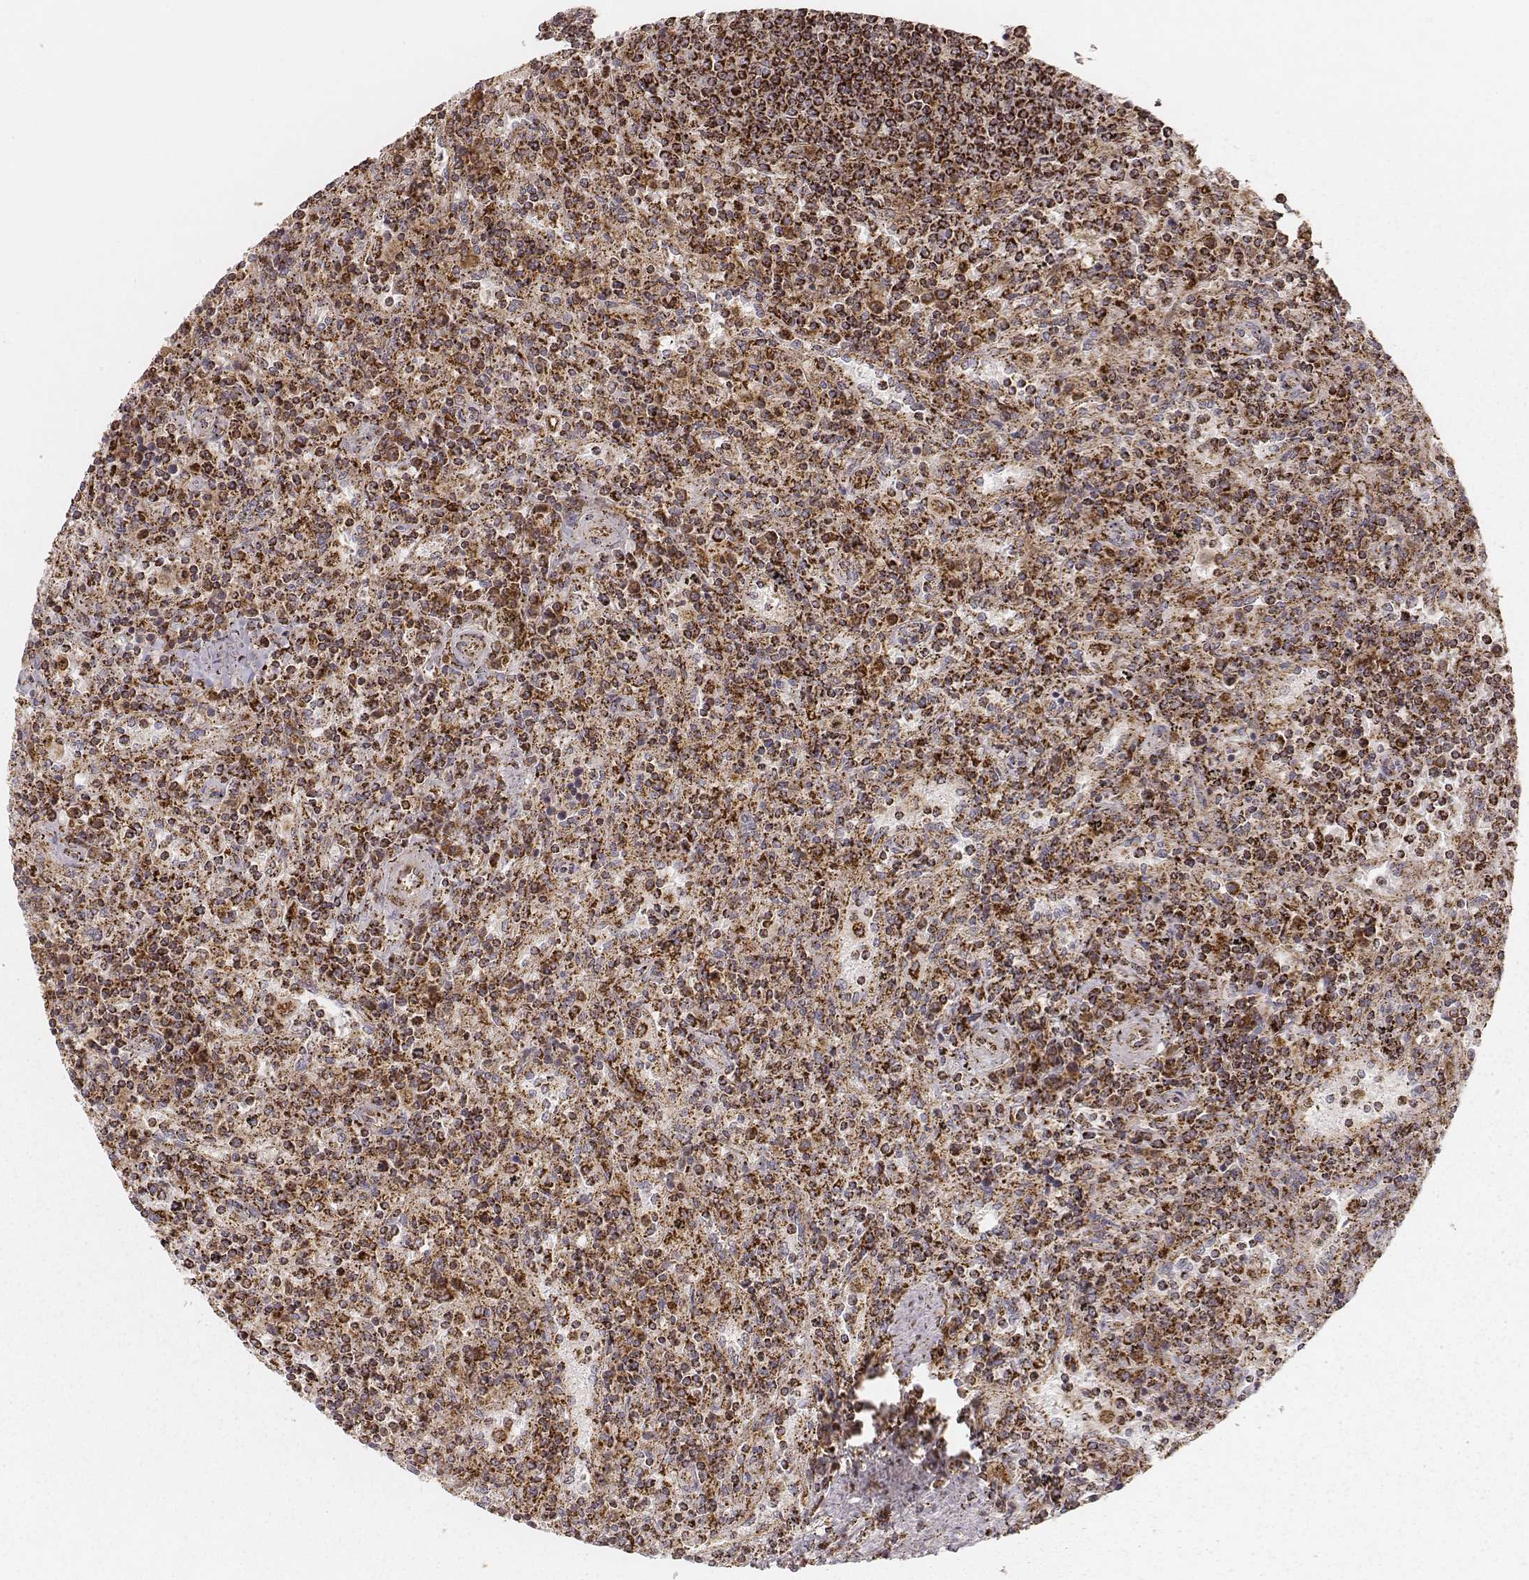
{"staining": {"intensity": "strong", "quantity": ">75%", "location": "cytoplasmic/membranous"}, "tissue": "lymphoma", "cell_type": "Tumor cells", "image_type": "cancer", "snomed": [{"axis": "morphology", "description": "Malignant lymphoma, non-Hodgkin's type, Low grade"}, {"axis": "topography", "description": "Spleen"}], "caption": "Strong cytoplasmic/membranous expression for a protein is identified in approximately >75% of tumor cells of lymphoma using immunohistochemistry (IHC).", "gene": "CS", "patient": {"sex": "male", "age": 62}}